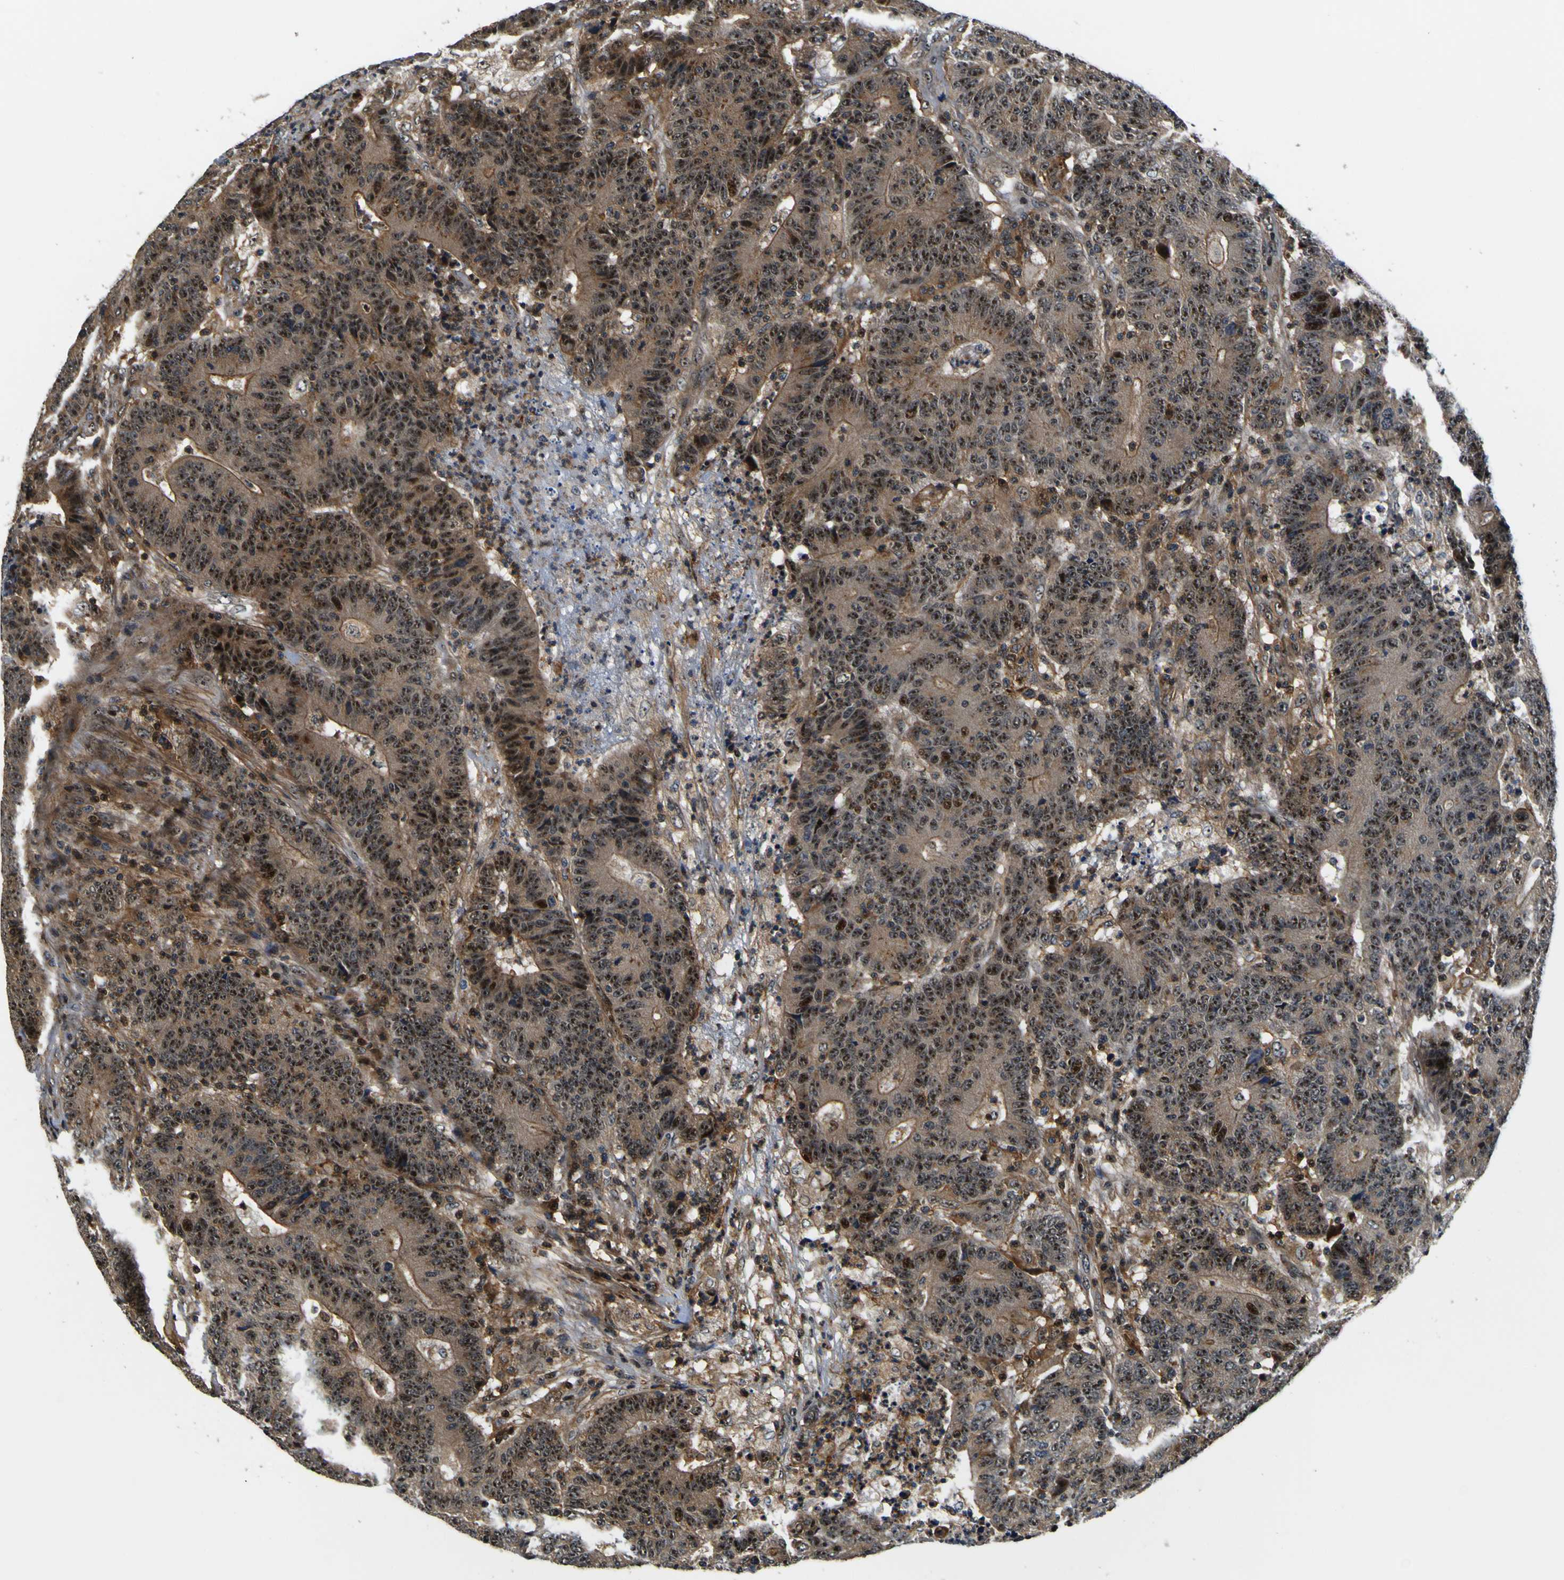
{"staining": {"intensity": "moderate", "quantity": ">75%", "location": "cytoplasmic/membranous,nuclear"}, "tissue": "colorectal cancer", "cell_type": "Tumor cells", "image_type": "cancer", "snomed": [{"axis": "morphology", "description": "Normal tissue, NOS"}, {"axis": "morphology", "description": "Adenocarcinoma, NOS"}, {"axis": "topography", "description": "Colon"}], "caption": "DAB immunohistochemical staining of human adenocarcinoma (colorectal) shows moderate cytoplasmic/membranous and nuclear protein staining in approximately >75% of tumor cells.", "gene": "LRP4", "patient": {"sex": "female", "age": 75}}